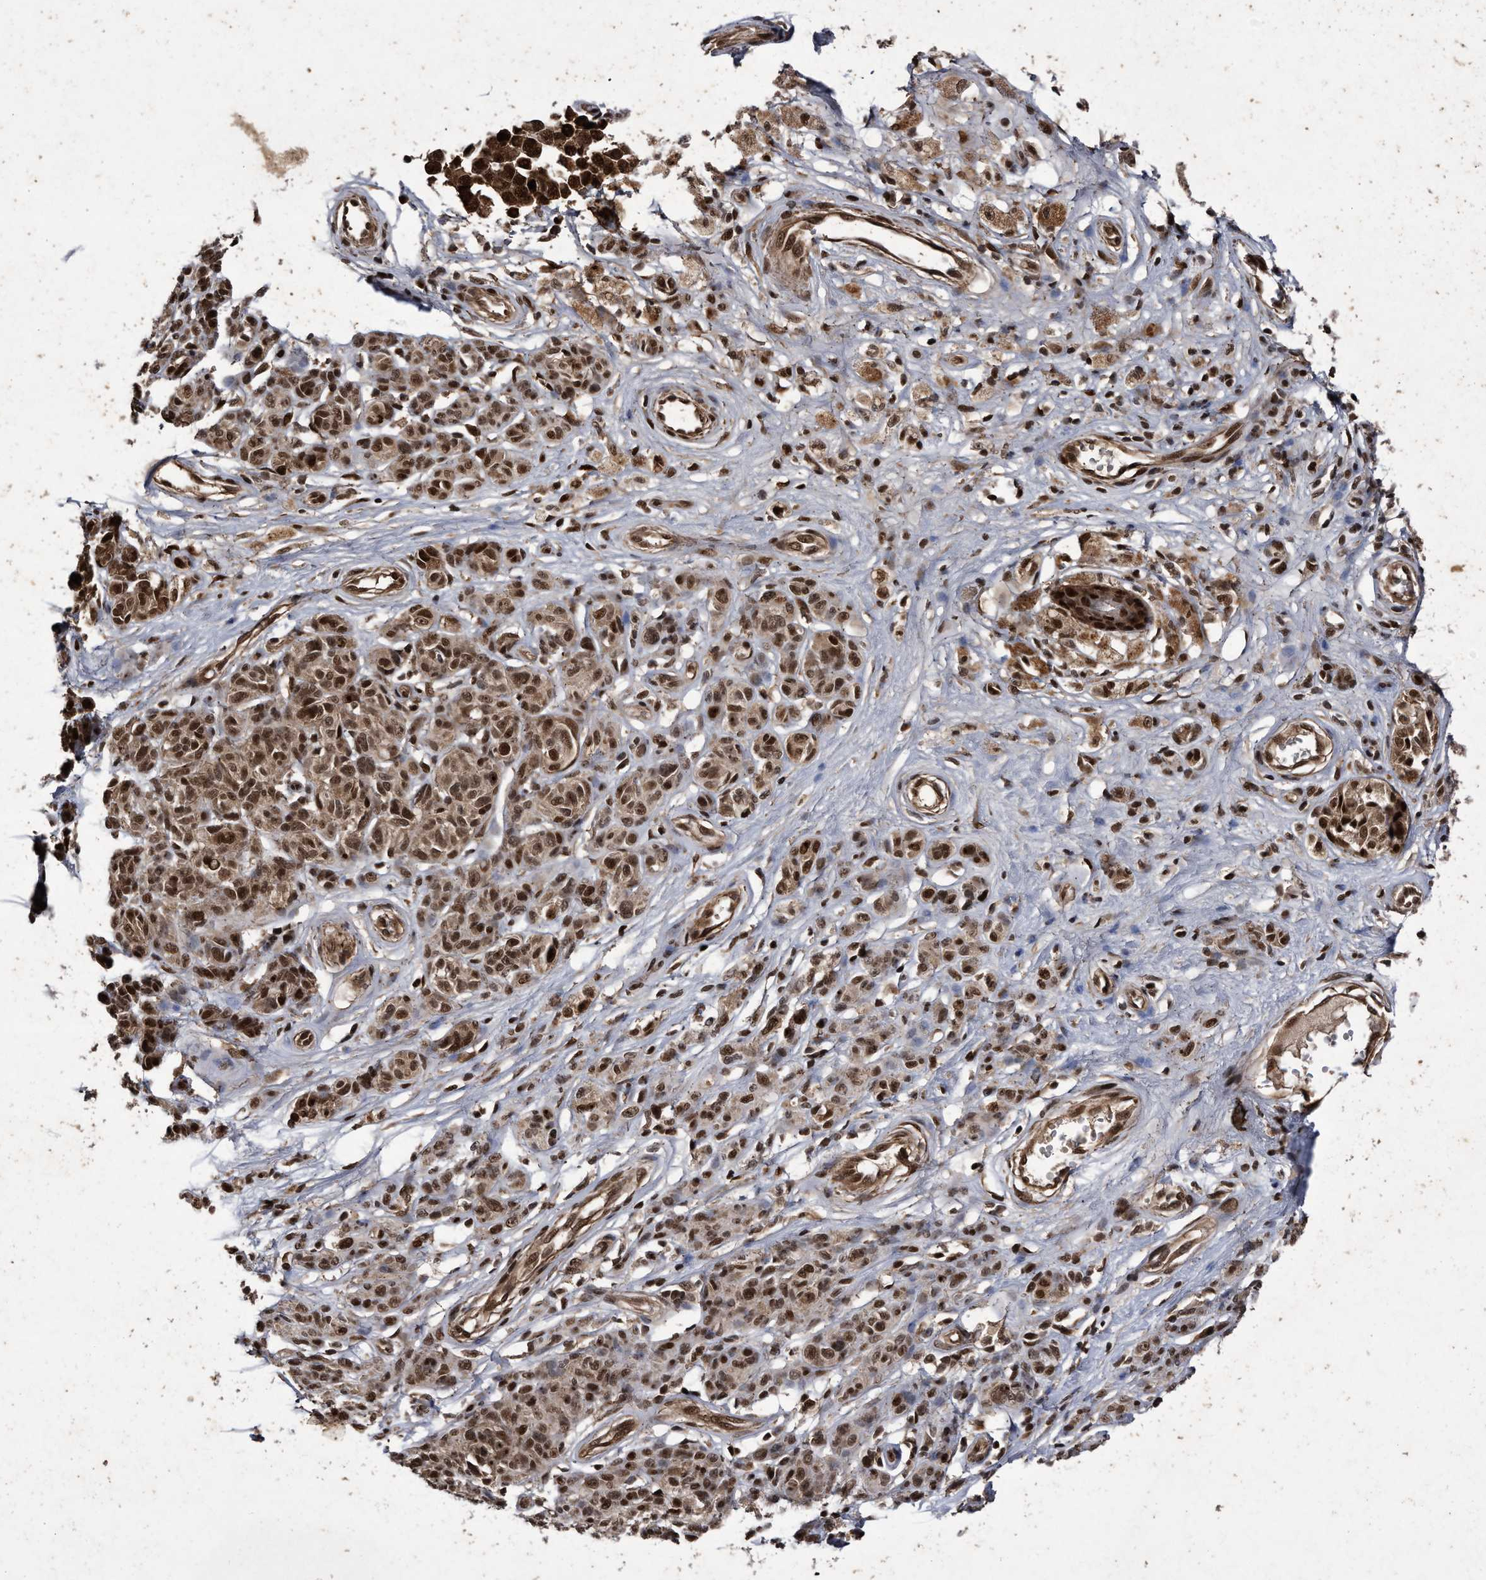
{"staining": {"intensity": "strong", "quantity": ">75%", "location": "cytoplasmic/membranous,nuclear"}, "tissue": "melanoma", "cell_type": "Tumor cells", "image_type": "cancer", "snomed": [{"axis": "morphology", "description": "Malignant melanoma, NOS"}, {"axis": "topography", "description": "Skin"}], "caption": "Immunohistochemical staining of melanoma shows high levels of strong cytoplasmic/membranous and nuclear protein staining in about >75% of tumor cells.", "gene": "RAD23B", "patient": {"sex": "female", "age": 64}}